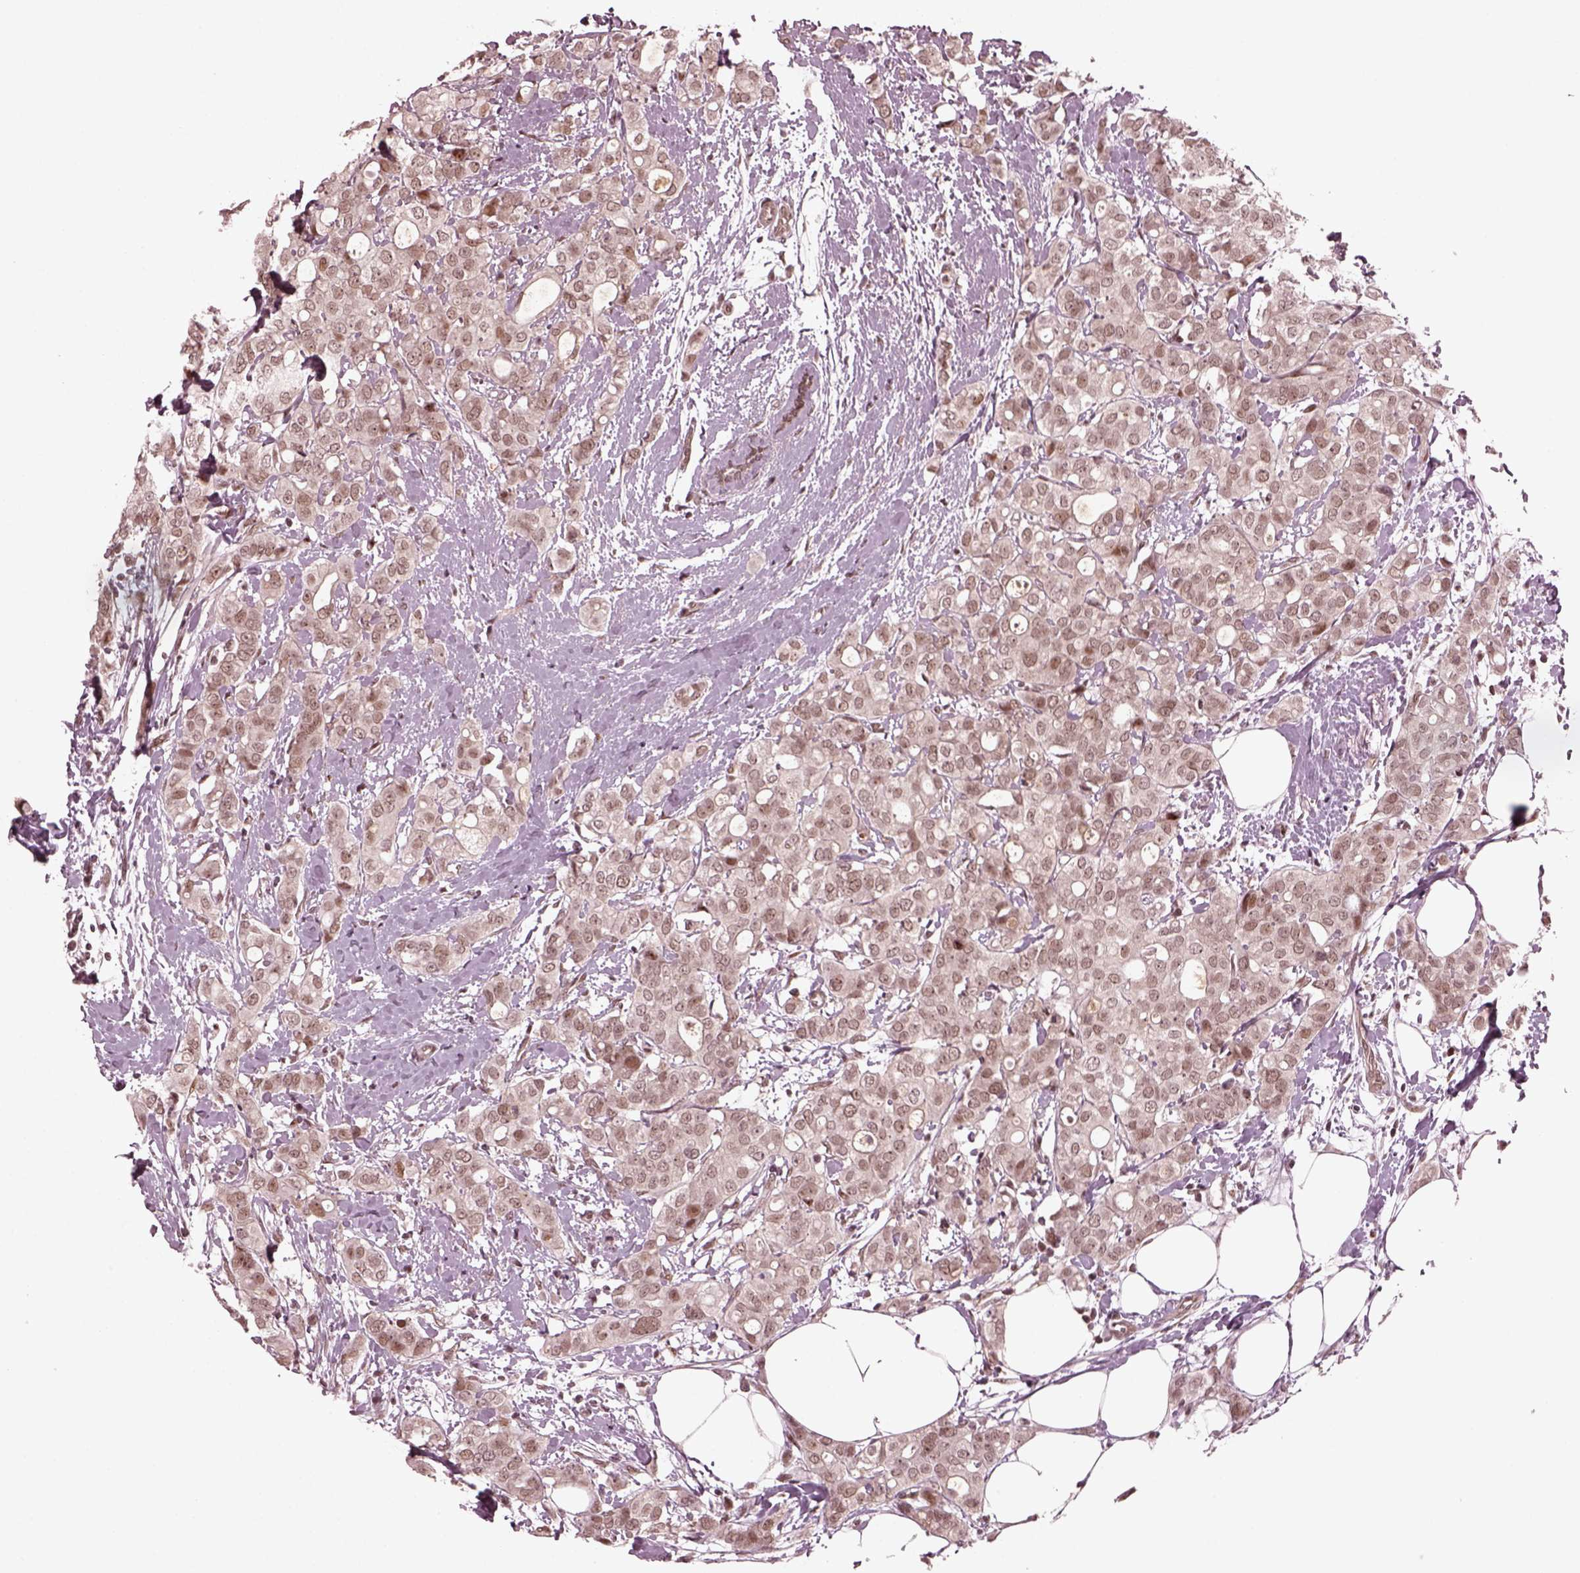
{"staining": {"intensity": "moderate", "quantity": "25%-75%", "location": "cytoplasmic/membranous,nuclear"}, "tissue": "breast cancer", "cell_type": "Tumor cells", "image_type": "cancer", "snomed": [{"axis": "morphology", "description": "Duct carcinoma"}, {"axis": "topography", "description": "Breast"}], "caption": "A brown stain labels moderate cytoplasmic/membranous and nuclear staining of a protein in human breast cancer (intraductal carcinoma) tumor cells.", "gene": "TRIB3", "patient": {"sex": "female", "age": 40}}